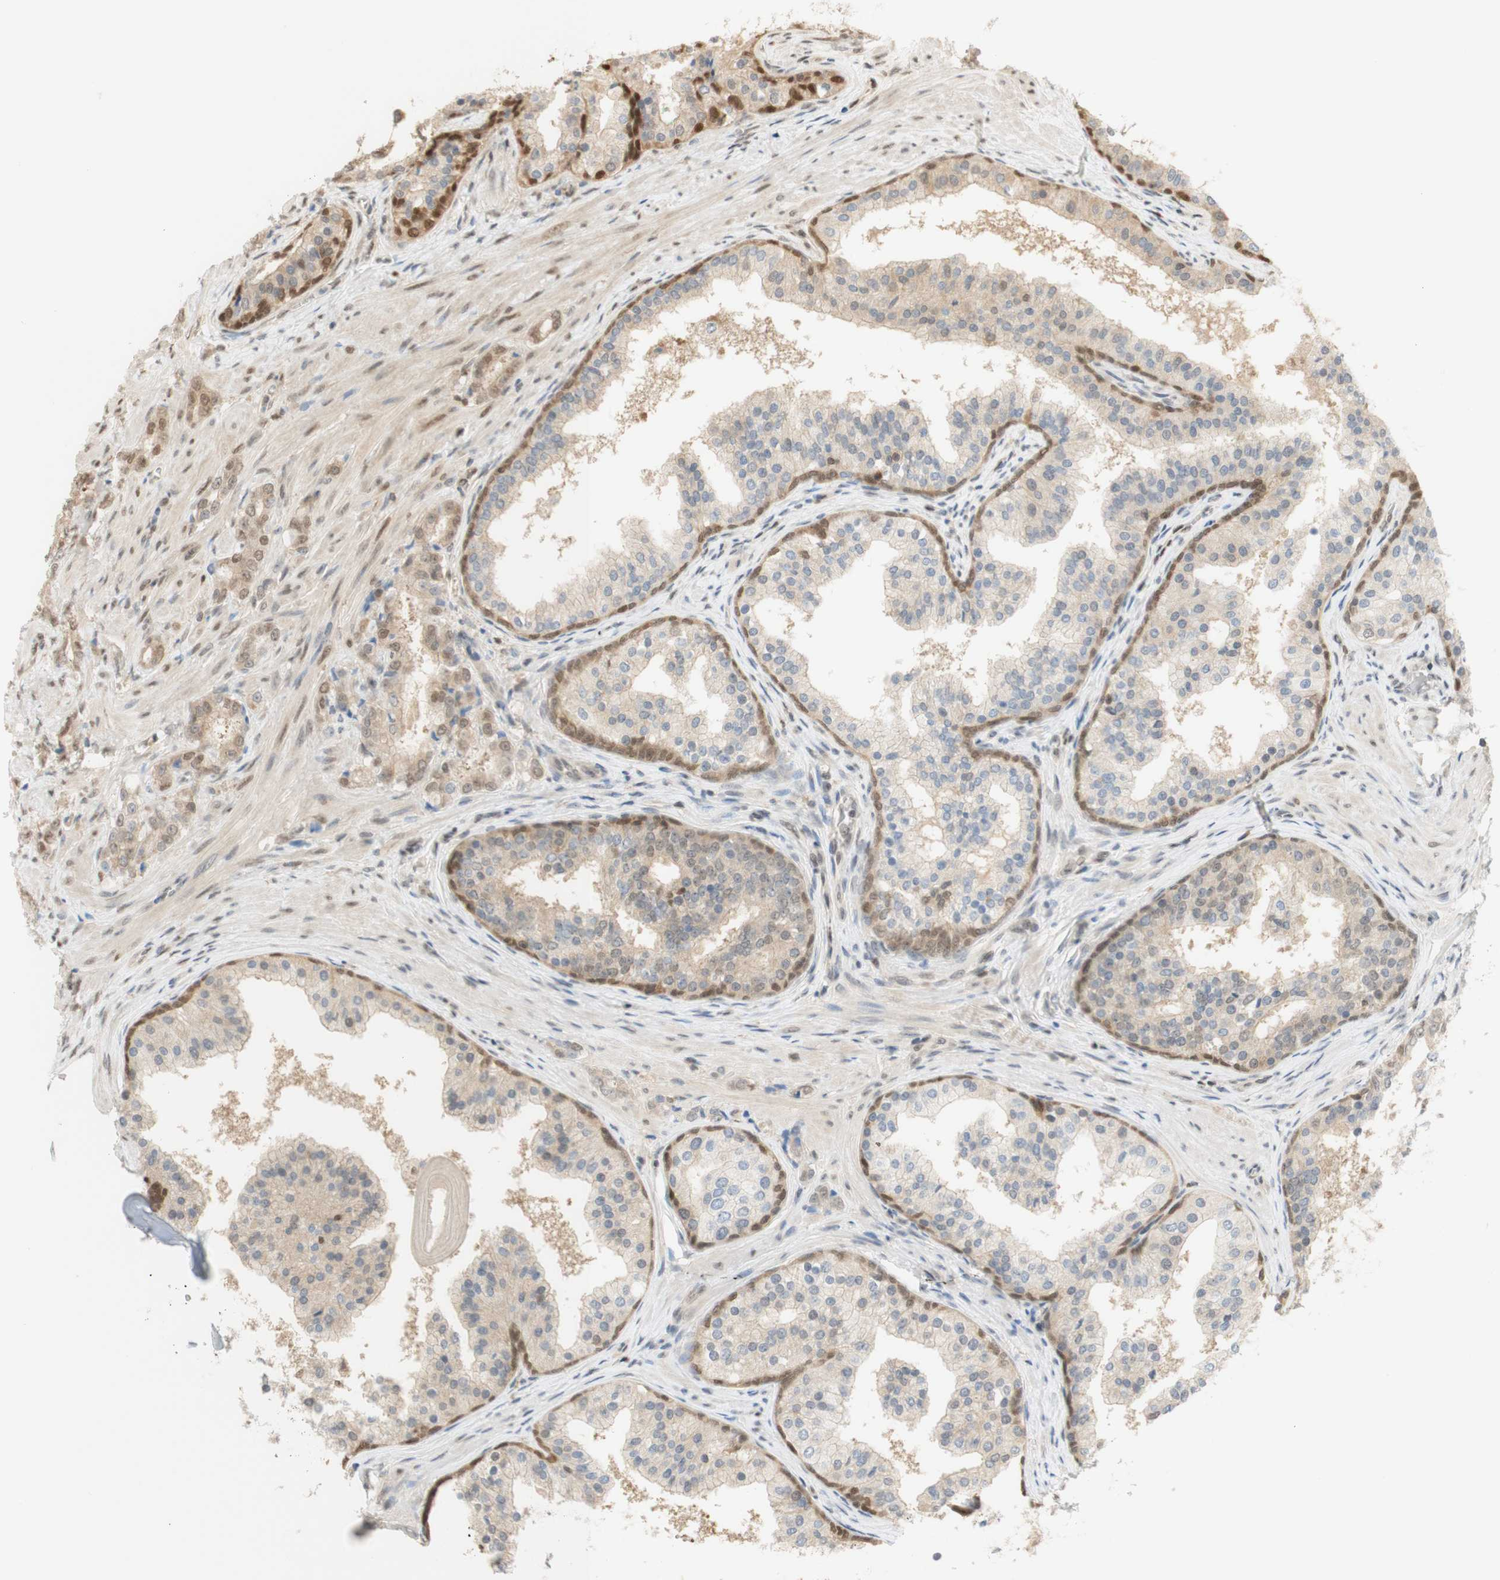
{"staining": {"intensity": "weak", "quantity": "25%-75%", "location": "cytoplasmic/membranous,nuclear"}, "tissue": "prostate cancer", "cell_type": "Tumor cells", "image_type": "cancer", "snomed": [{"axis": "morphology", "description": "Adenocarcinoma, Low grade"}, {"axis": "topography", "description": "Prostate"}], "caption": "Immunohistochemistry (IHC) (DAB (3,3'-diaminobenzidine)) staining of human low-grade adenocarcinoma (prostate) shows weak cytoplasmic/membranous and nuclear protein staining in approximately 25%-75% of tumor cells. Nuclei are stained in blue.", "gene": "NAP1L4", "patient": {"sex": "male", "age": 60}}